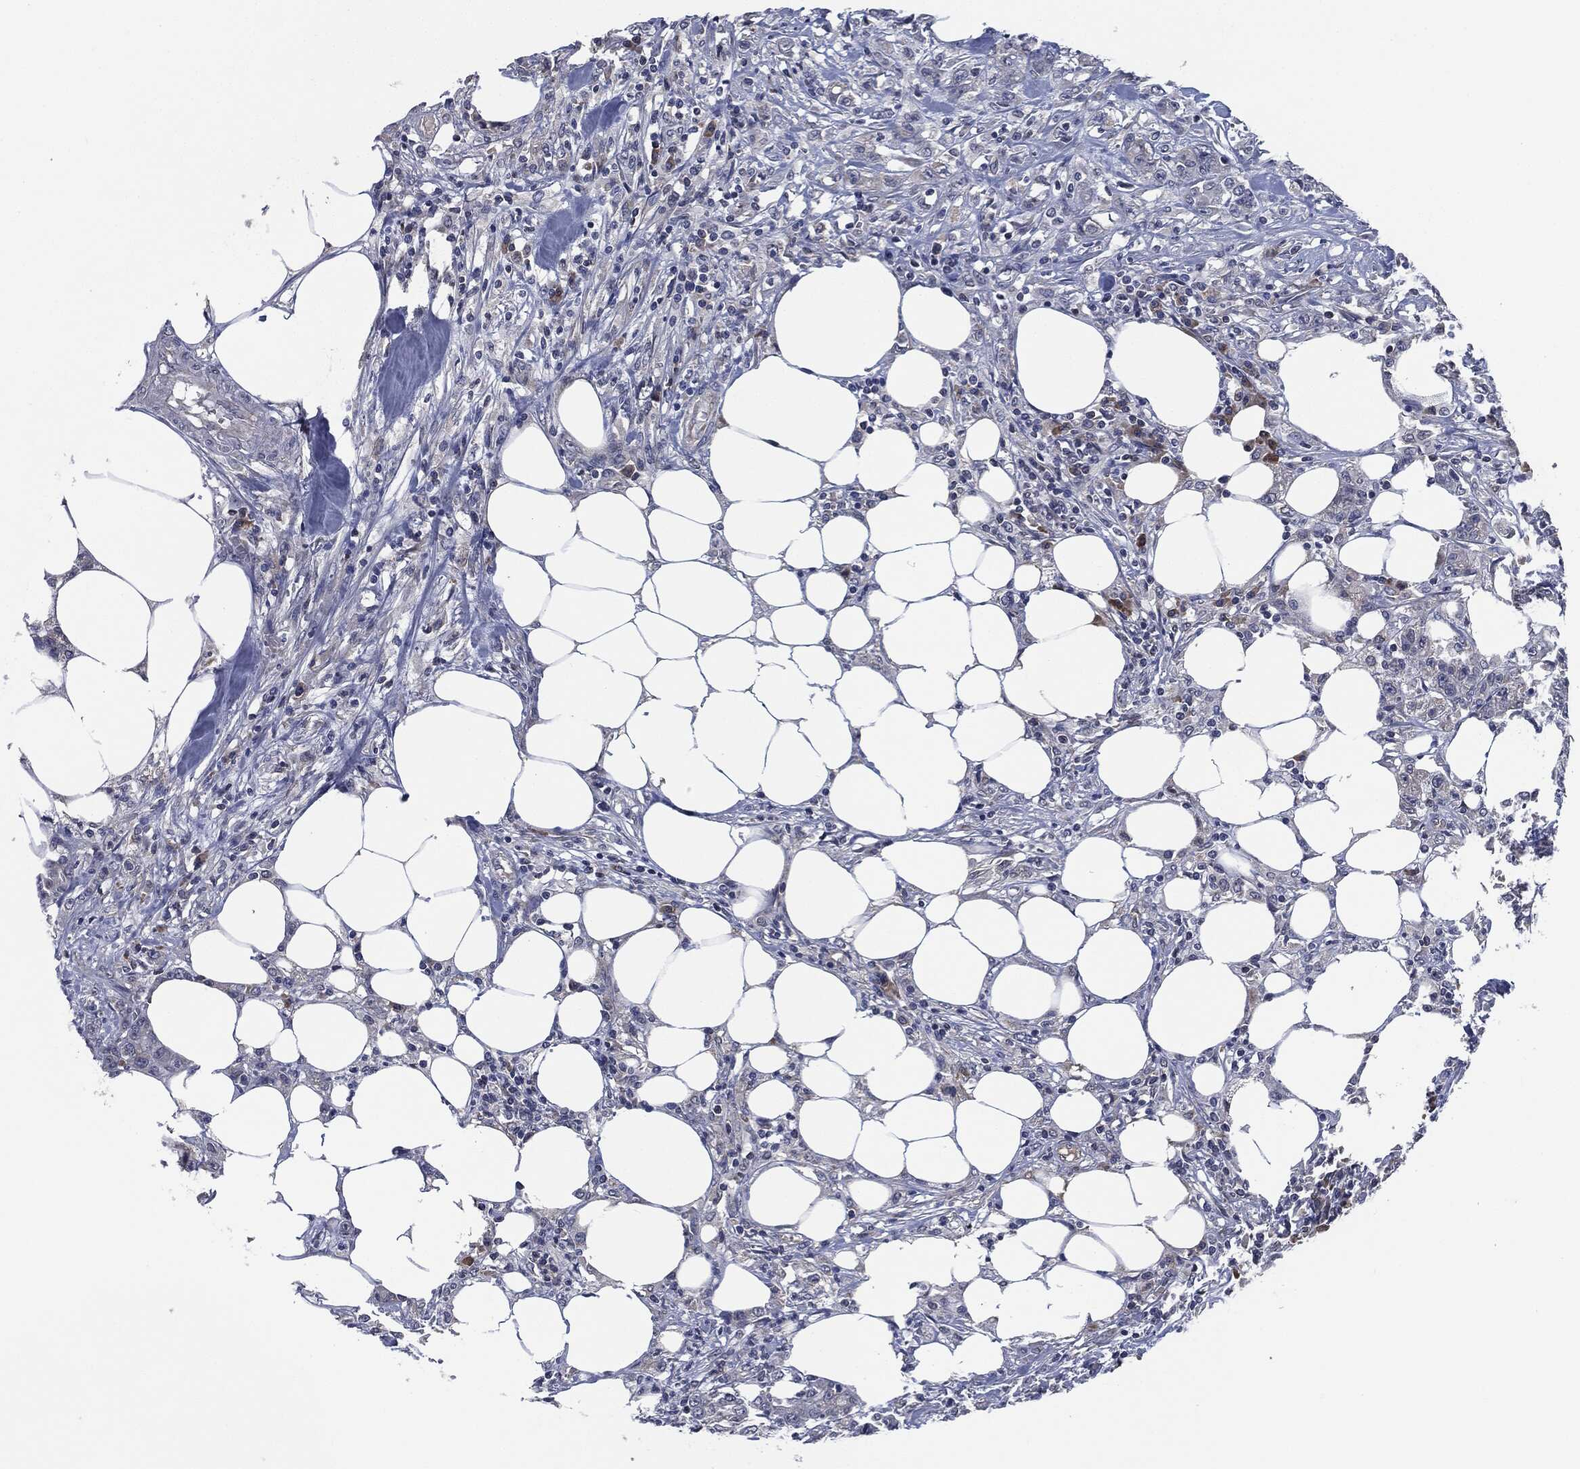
{"staining": {"intensity": "negative", "quantity": "none", "location": "none"}, "tissue": "colorectal cancer", "cell_type": "Tumor cells", "image_type": "cancer", "snomed": [{"axis": "morphology", "description": "Adenocarcinoma, NOS"}, {"axis": "topography", "description": "Colon"}], "caption": "Image shows no significant protein positivity in tumor cells of colorectal cancer (adenocarcinoma).", "gene": "IL2RG", "patient": {"sex": "female", "age": 48}}